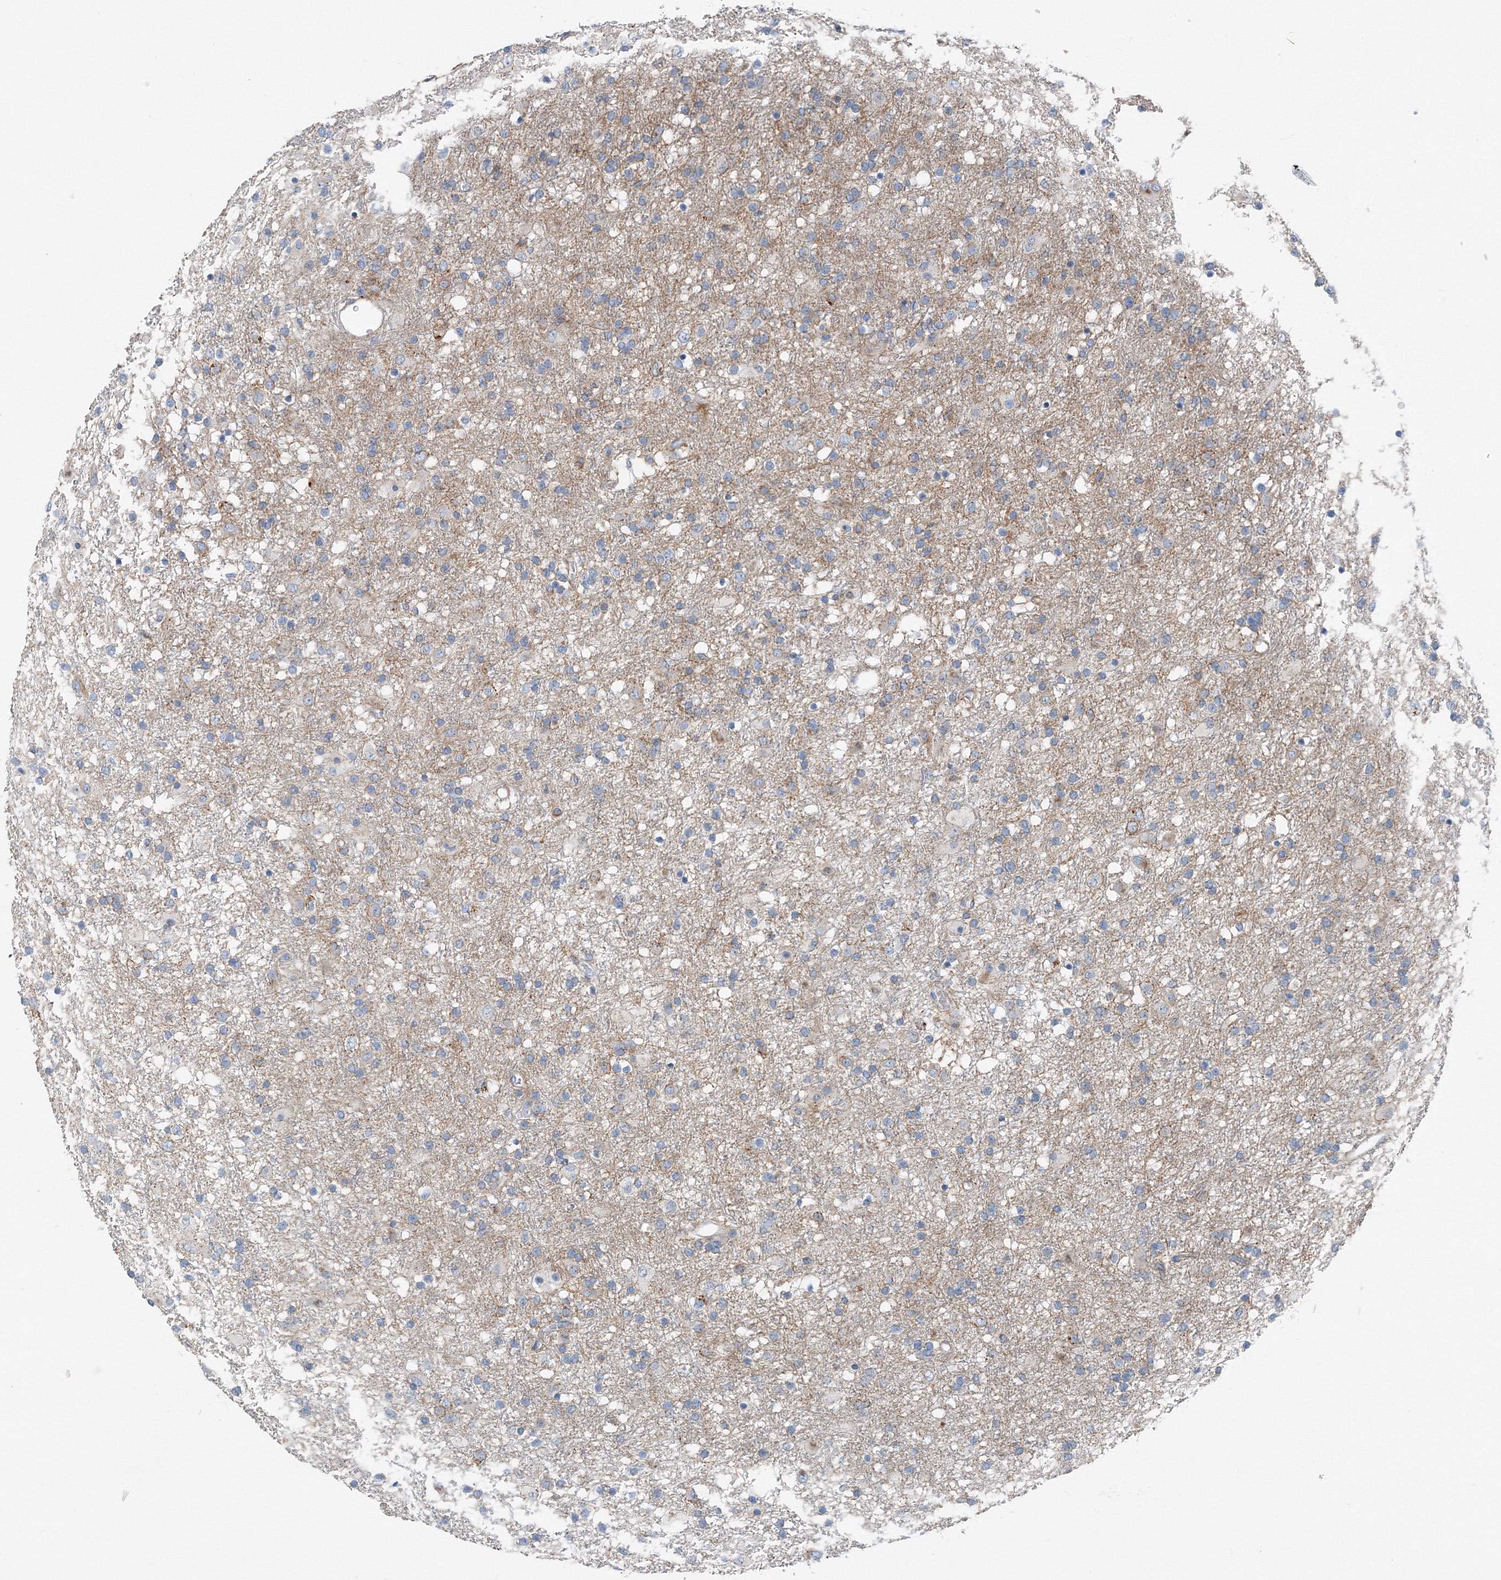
{"staining": {"intensity": "negative", "quantity": "none", "location": "none"}, "tissue": "glioma", "cell_type": "Tumor cells", "image_type": "cancer", "snomed": [{"axis": "morphology", "description": "Glioma, malignant, Low grade"}, {"axis": "topography", "description": "Brain"}], "caption": "Immunohistochemistry (IHC) photomicrograph of human glioma stained for a protein (brown), which demonstrates no positivity in tumor cells. (DAB (3,3'-diaminobenzidine) immunohistochemistry (IHC) visualized using brightfield microscopy, high magnification).", "gene": "AASDH", "patient": {"sex": "male", "age": 65}}